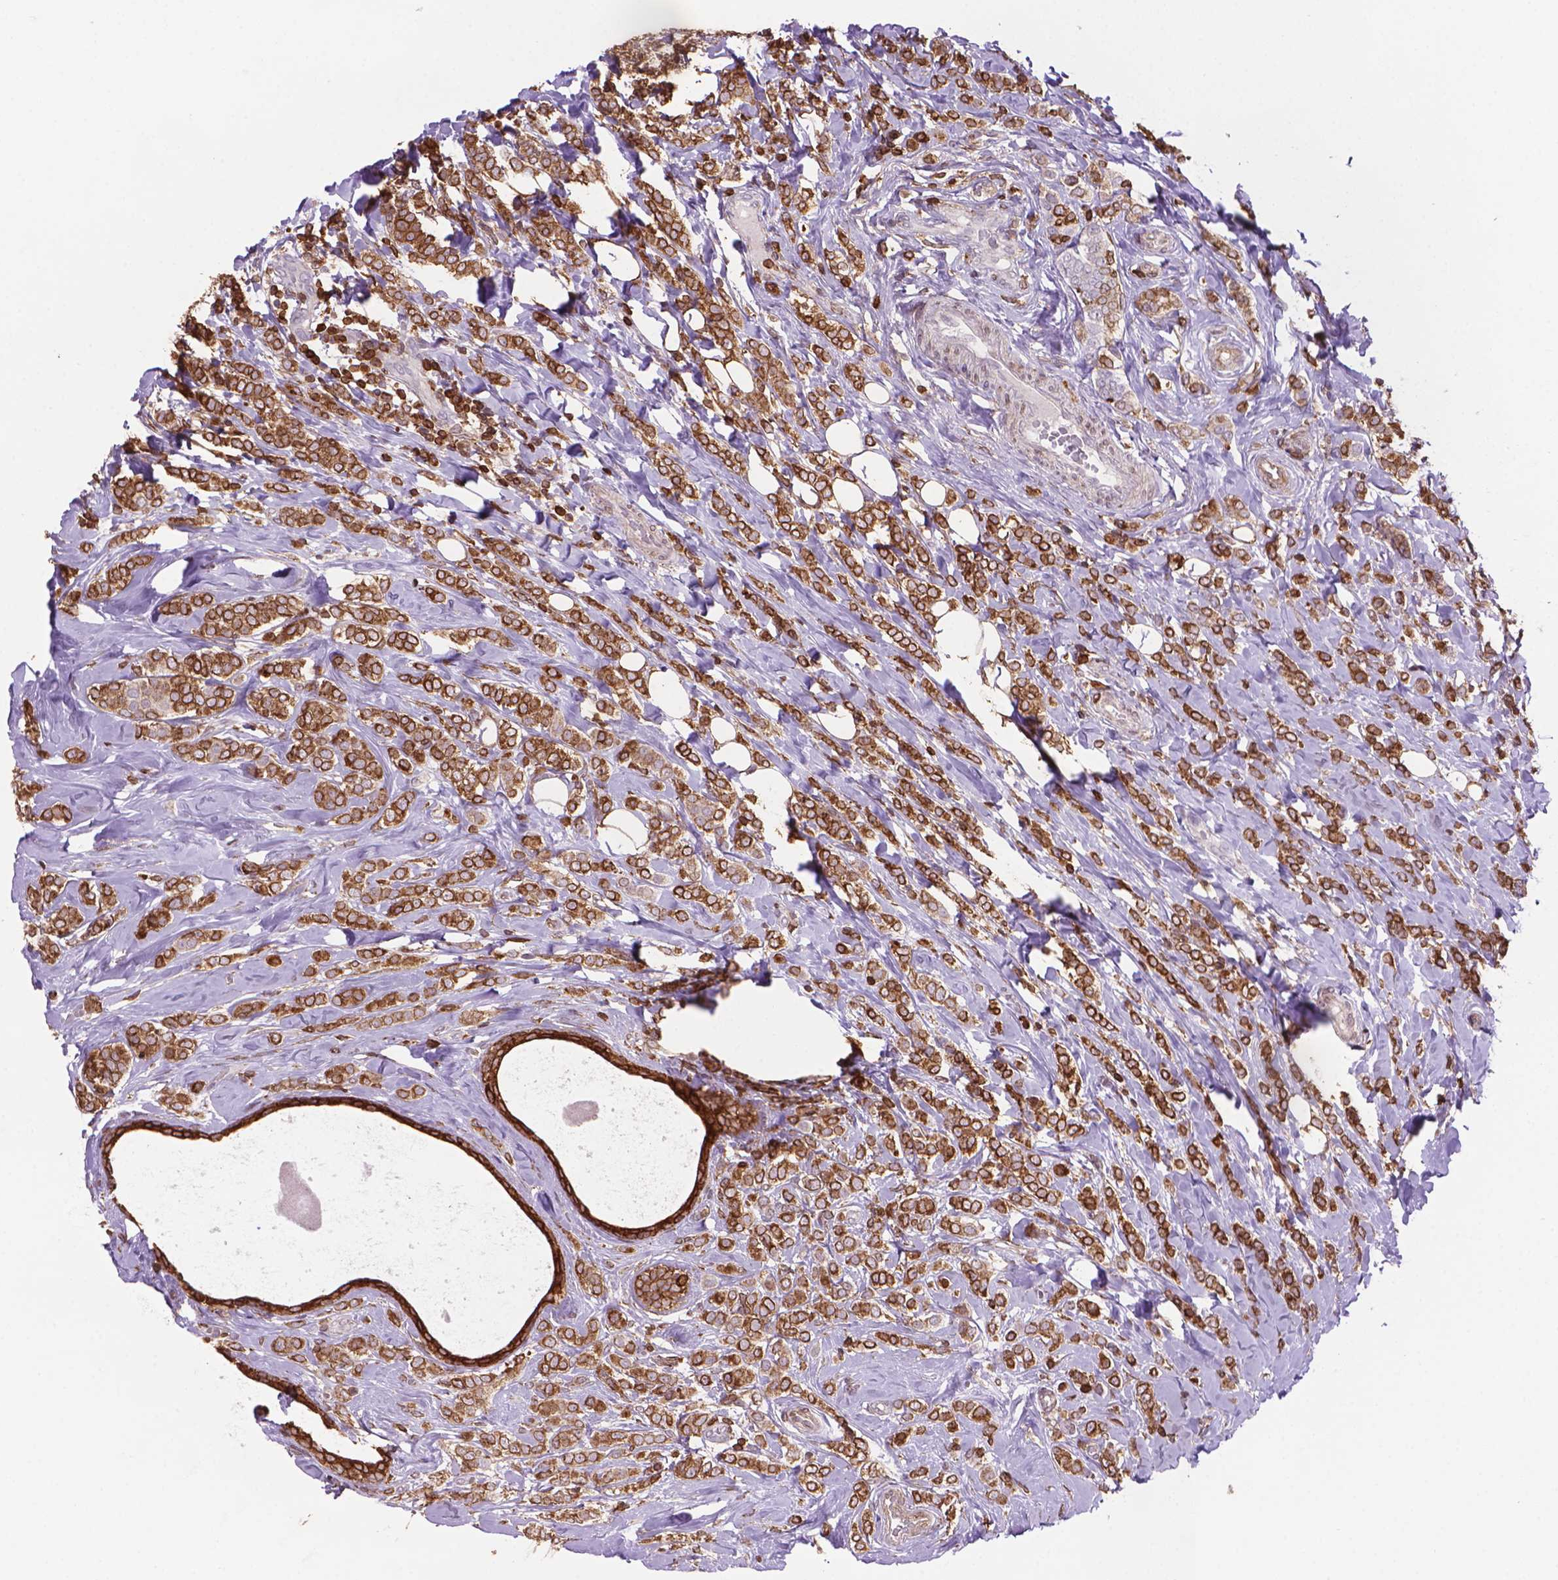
{"staining": {"intensity": "moderate", "quantity": ">75%", "location": "cytoplasmic/membranous"}, "tissue": "breast cancer", "cell_type": "Tumor cells", "image_type": "cancer", "snomed": [{"axis": "morphology", "description": "Lobular carcinoma"}, {"axis": "topography", "description": "Breast"}], "caption": "Immunohistochemistry histopathology image of neoplastic tissue: human breast cancer (lobular carcinoma) stained using immunohistochemistry (IHC) exhibits medium levels of moderate protein expression localized specifically in the cytoplasmic/membranous of tumor cells, appearing as a cytoplasmic/membranous brown color.", "gene": "BCL2", "patient": {"sex": "female", "age": 49}}